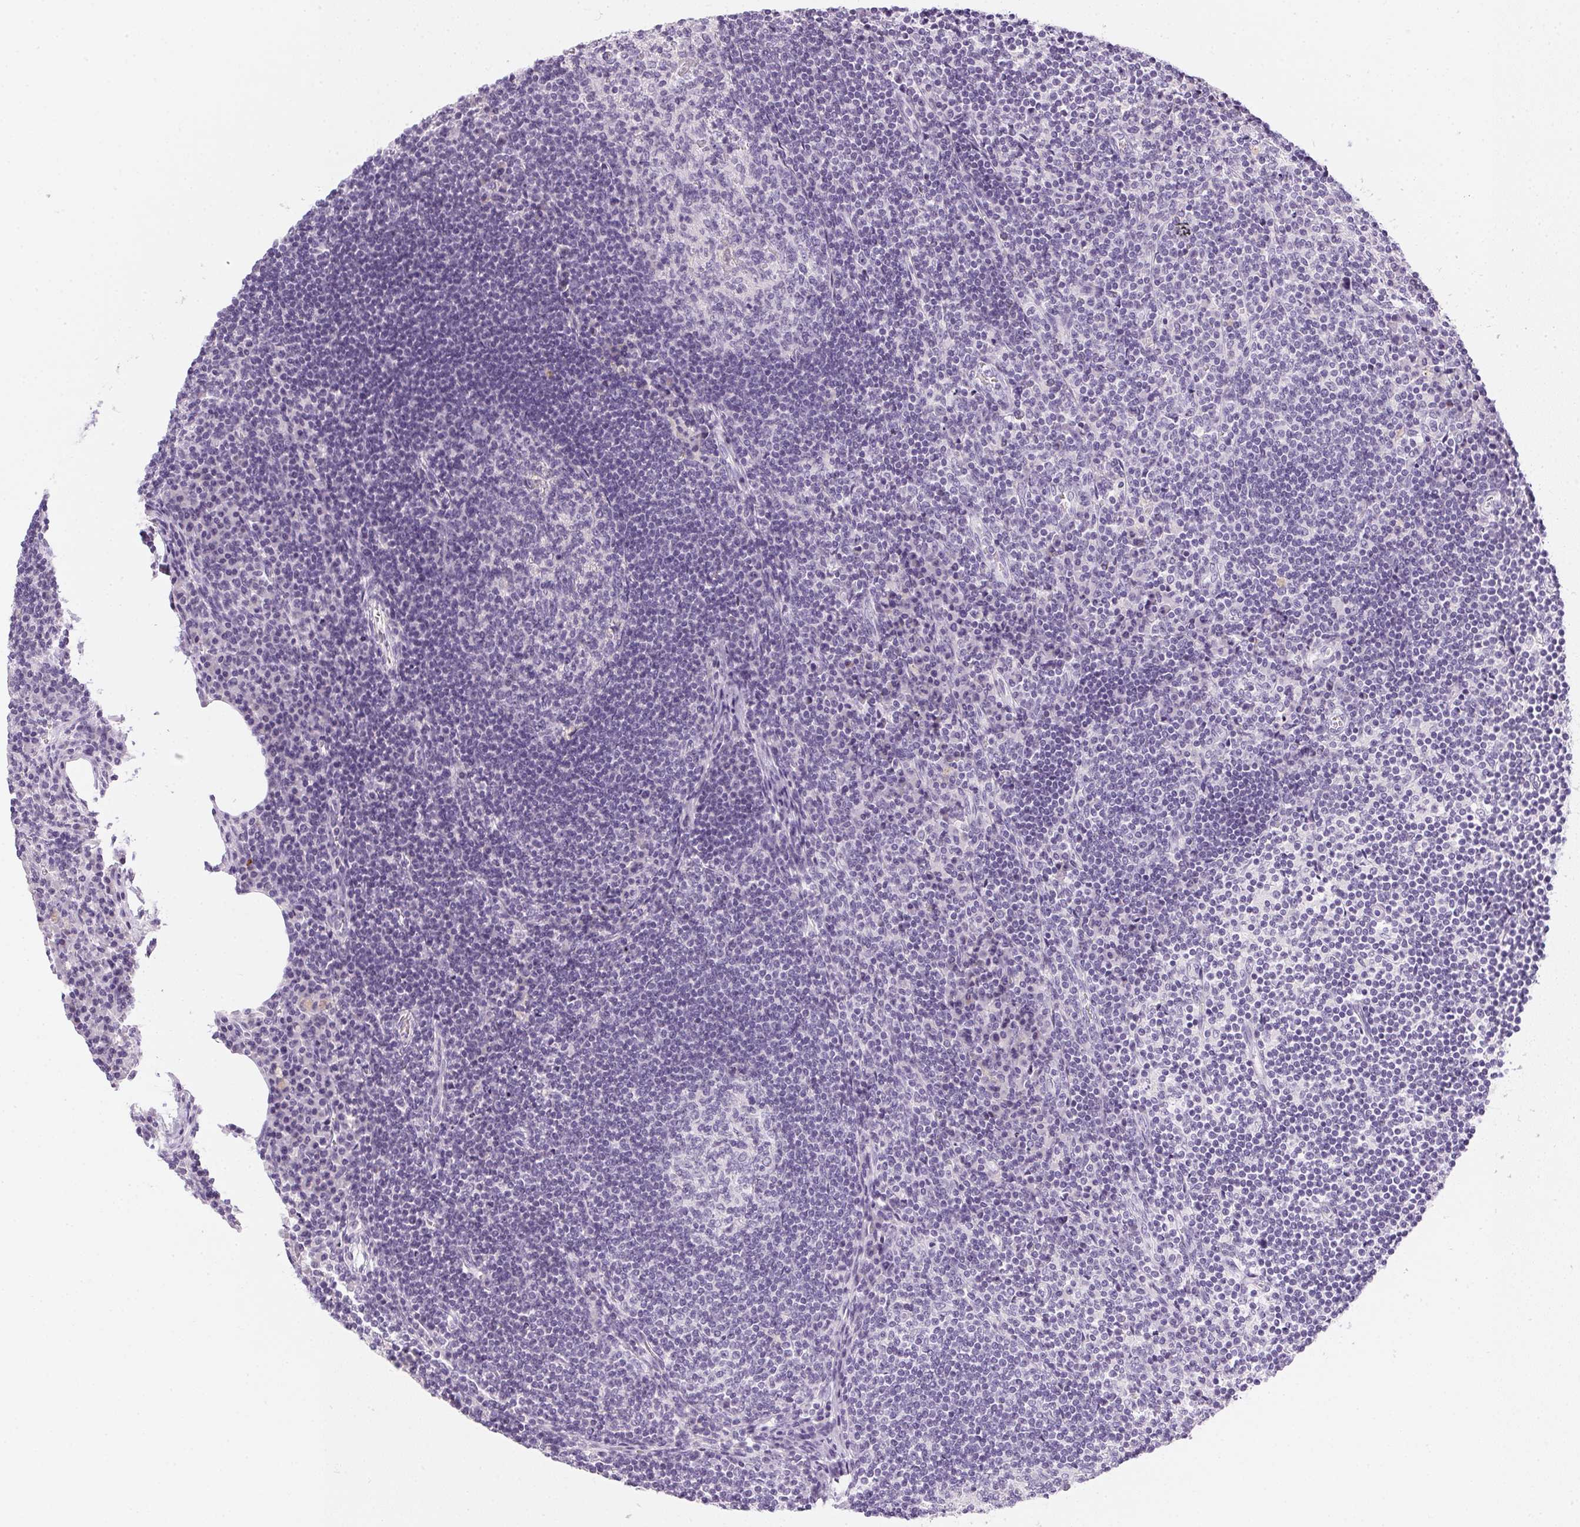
{"staining": {"intensity": "negative", "quantity": "none", "location": "none"}, "tissue": "lymph node", "cell_type": "Germinal center cells", "image_type": "normal", "snomed": [{"axis": "morphology", "description": "Normal tissue, NOS"}, {"axis": "topography", "description": "Lymph node"}], "caption": "High magnification brightfield microscopy of benign lymph node stained with DAB (3,3'-diaminobenzidine) (brown) and counterstained with hematoxylin (blue): germinal center cells show no significant positivity. Brightfield microscopy of IHC stained with DAB (brown) and hematoxylin (blue), captured at high magnification.", "gene": "PPY", "patient": {"sex": "male", "age": 67}}